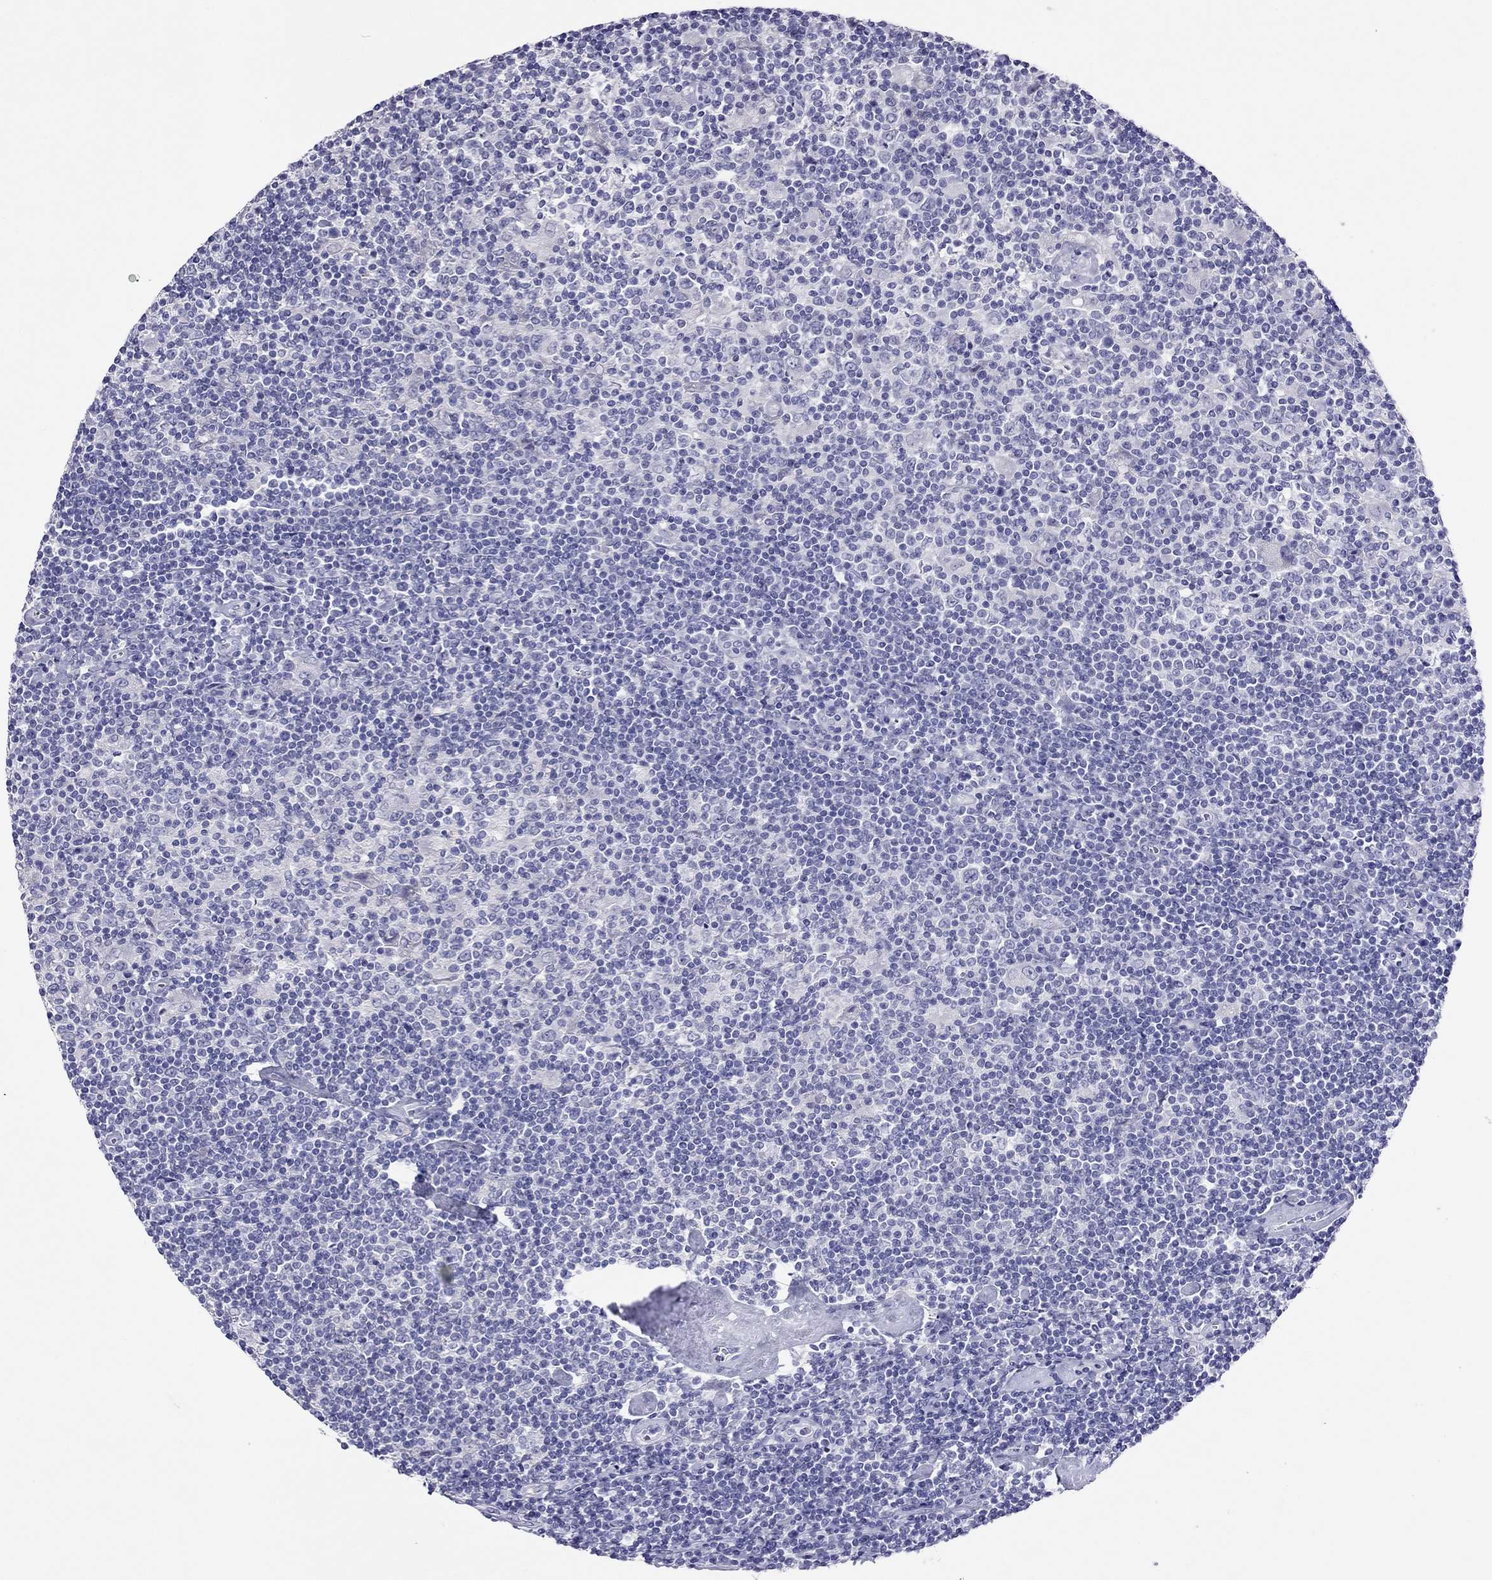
{"staining": {"intensity": "negative", "quantity": "none", "location": "none"}, "tissue": "lymphoma", "cell_type": "Tumor cells", "image_type": "cancer", "snomed": [{"axis": "morphology", "description": "Hodgkin's disease, NOS"}, {"axis": "topography", "description": "Lymph node"}], "caption": "Immunohistochemical staining of human lymphoma exhibits no significant positivity in tumor cells.", "gene": "CAPNS2", "patient": {"sex": "male", "age": 40}}